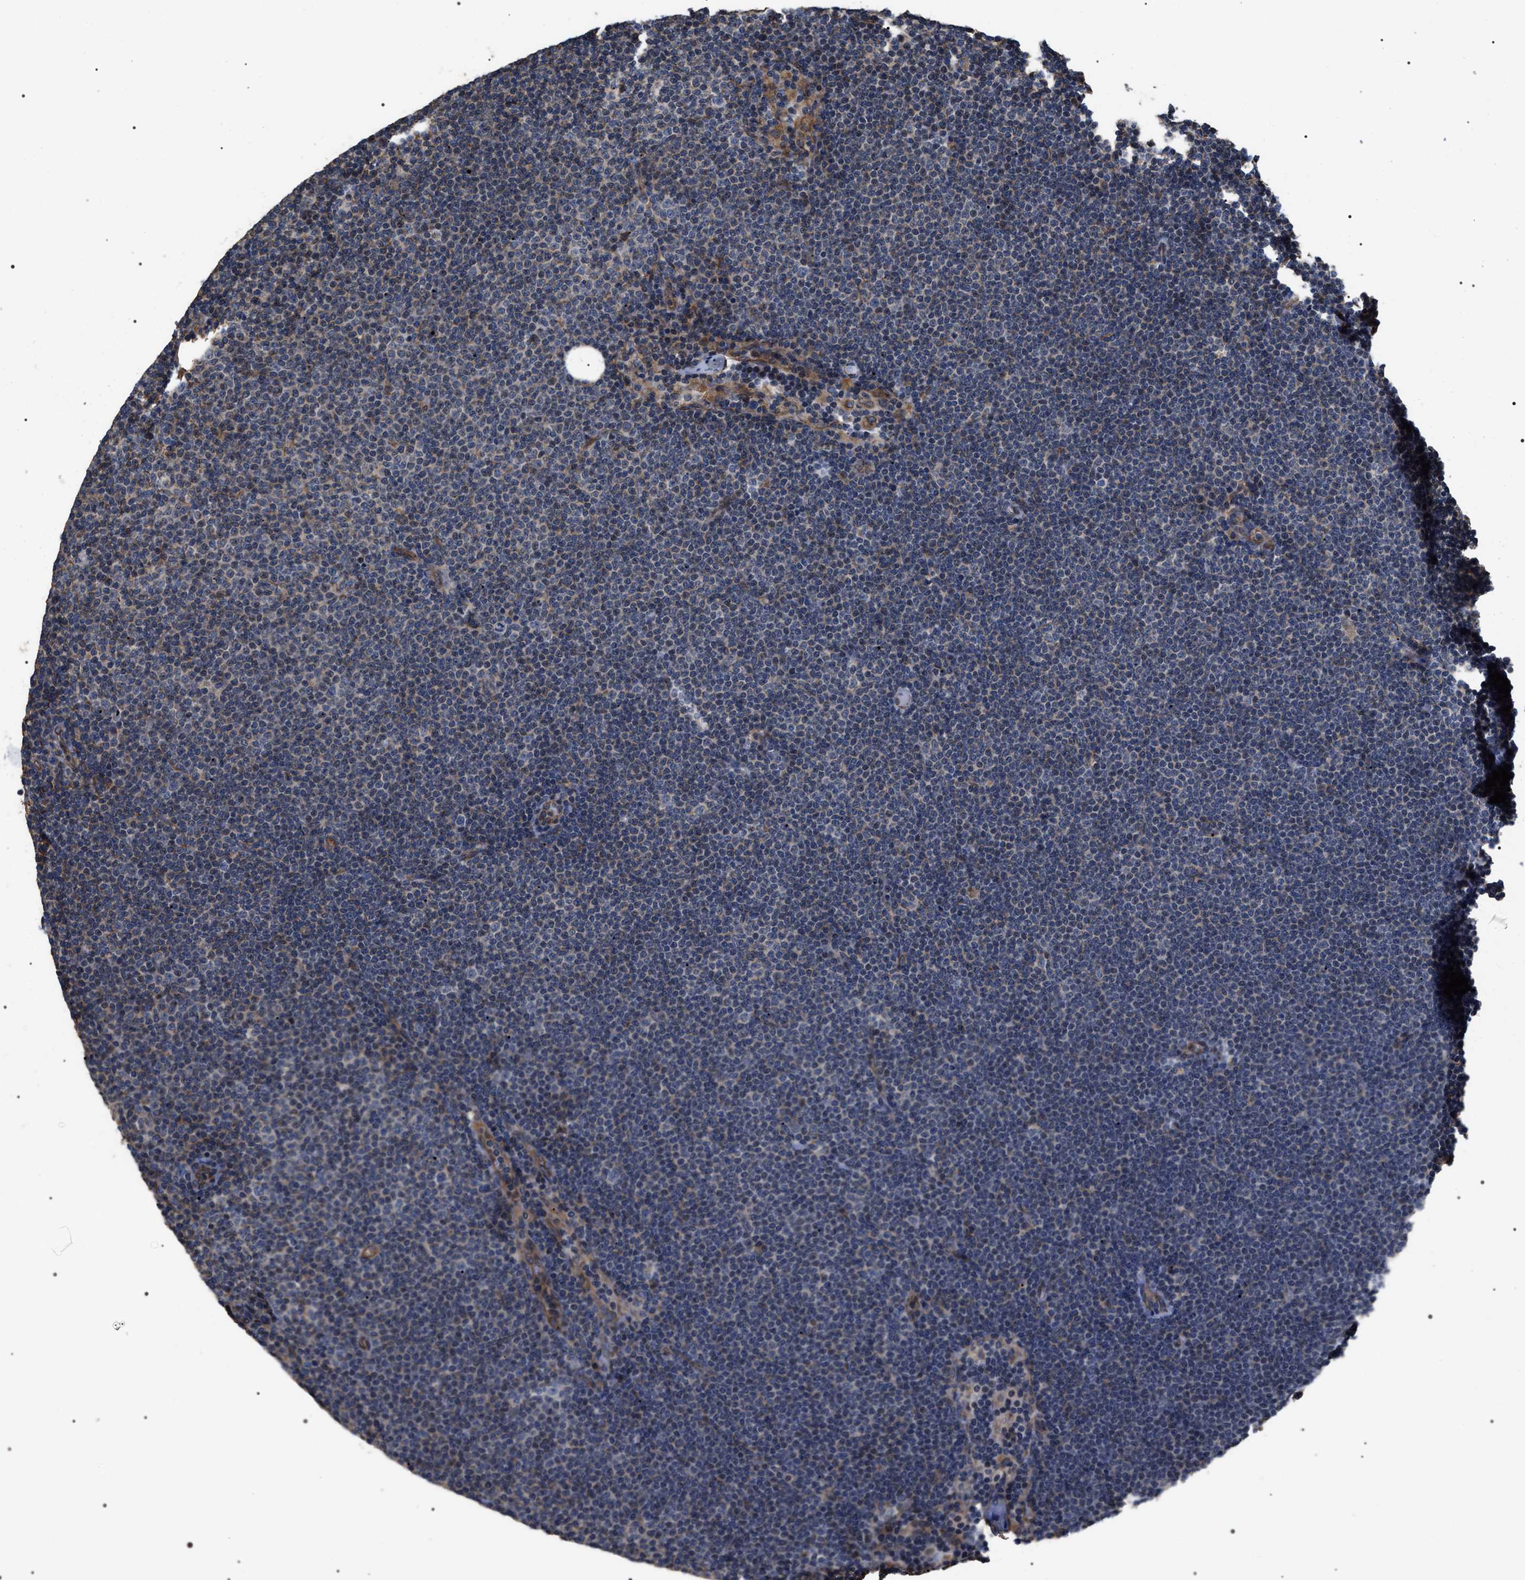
{"staining": {"intensity": "negative", "quantity": "none", "location": "none"}, "tissue": "lymphoma", "cell_type": "Tumor cells", "image_type": "cancer", "snomed": [{"axis": "morphology", "description": "Malignant lymphoma, non-Hodgkin's type, Low grade"}, {"axis": "topography", "description": "Lymph node"}], "caption": "Immunohistochemical staining of lymphoma demonstrates no significant positivity in tumor cells.", "gene": "TSPAN33", "patient": {"sex": "female", "age": 53}}